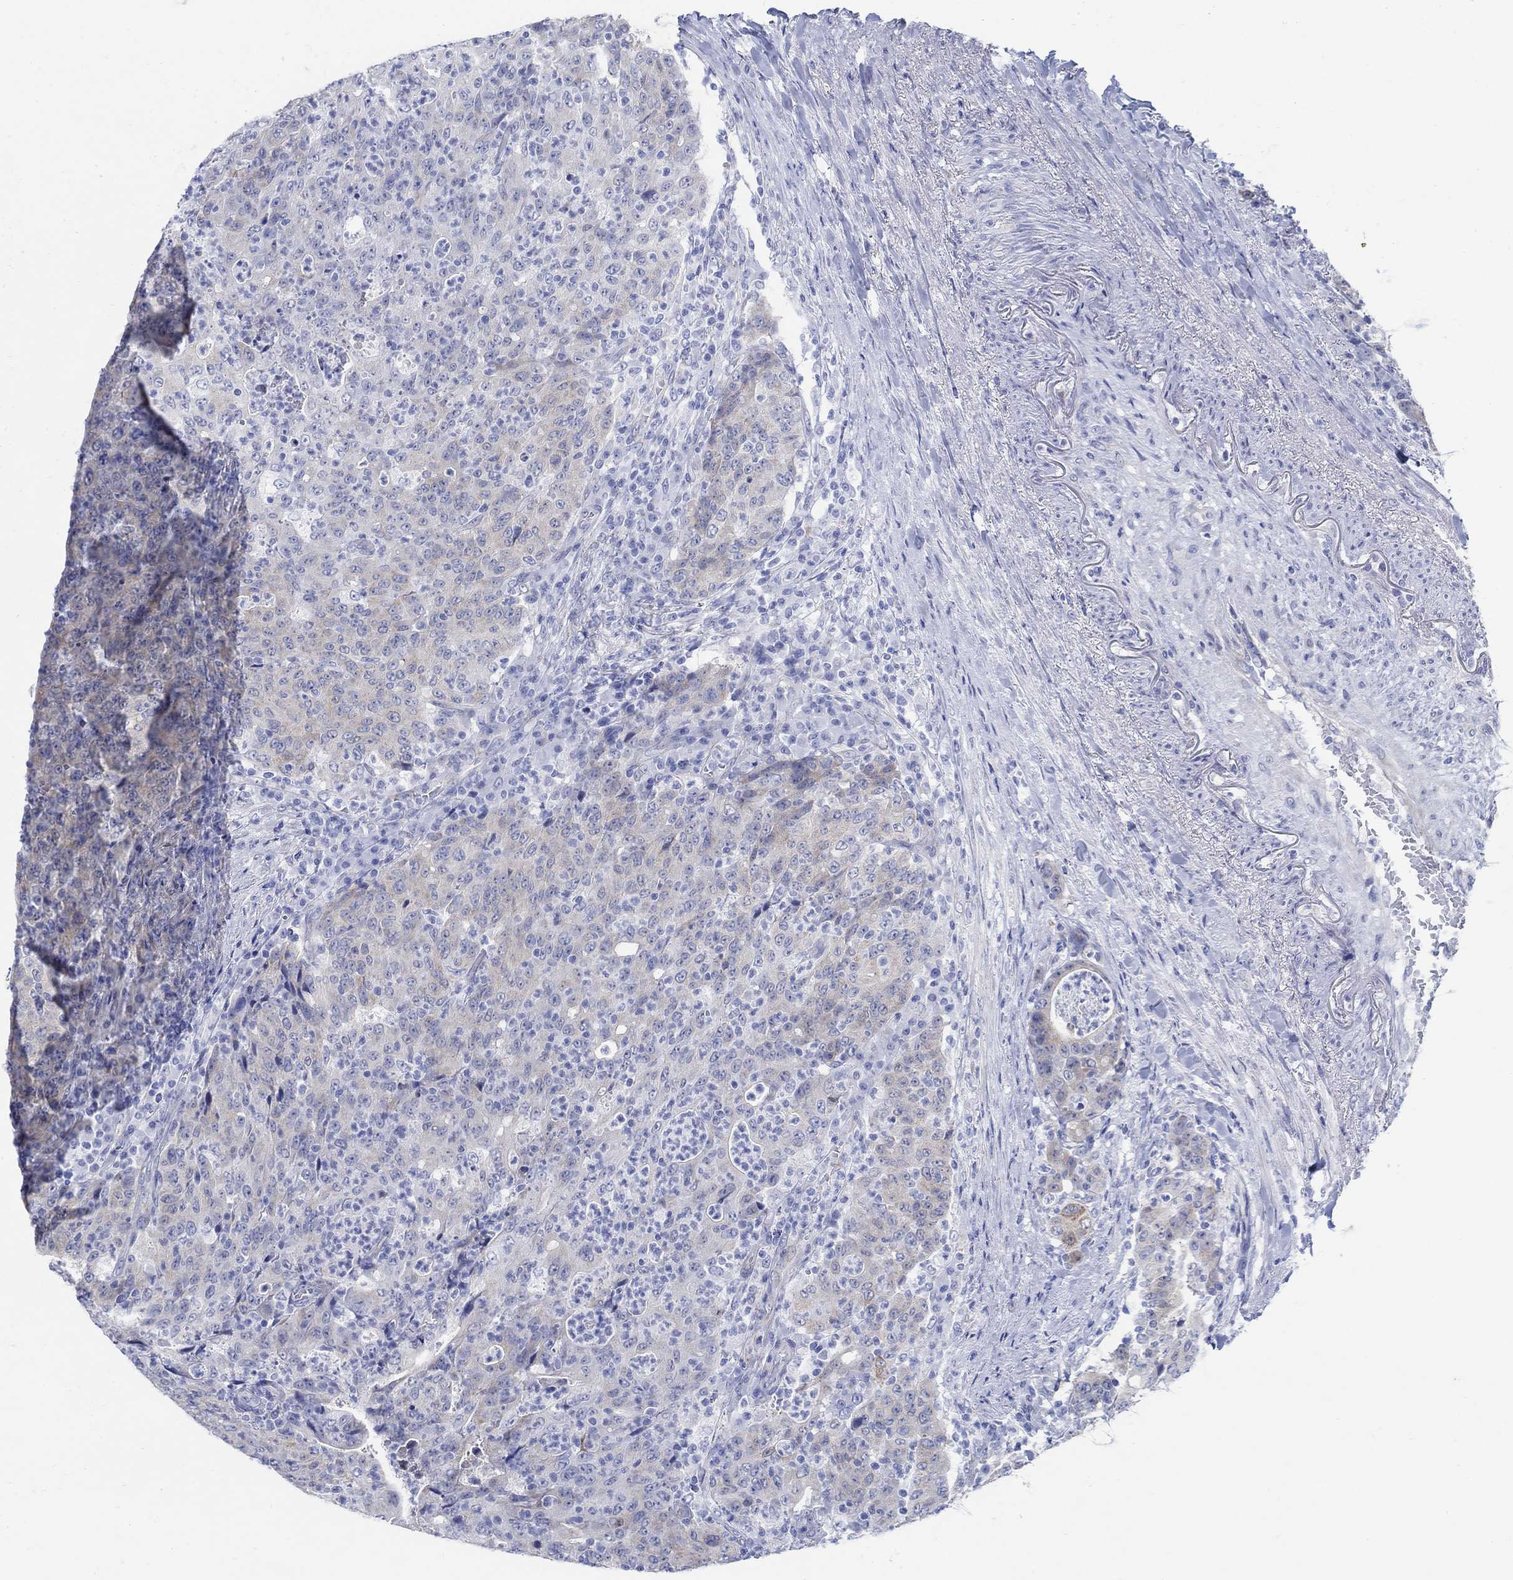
{"staining": {"intensity": "moderate", "quantity": "<25%", "location": "cytoplasmic/membranous"}, "tissue": "colorectal cancer", "cell_type": "Tumor cells", "image_type": "cancer", "snomed": [{"axis": "morphology", "description": "Adenocarcinoma, NOS"}, {"axis": "topography", "description": "Colon"}], "caption": "Colorectal cancer stained with IHC exhibits moderate cytoplasmic/membranous positivity in approximately <25% of tumor cells.", "gene": "ZDHHC14", "patient": {"sex": "male", "age": 70}}